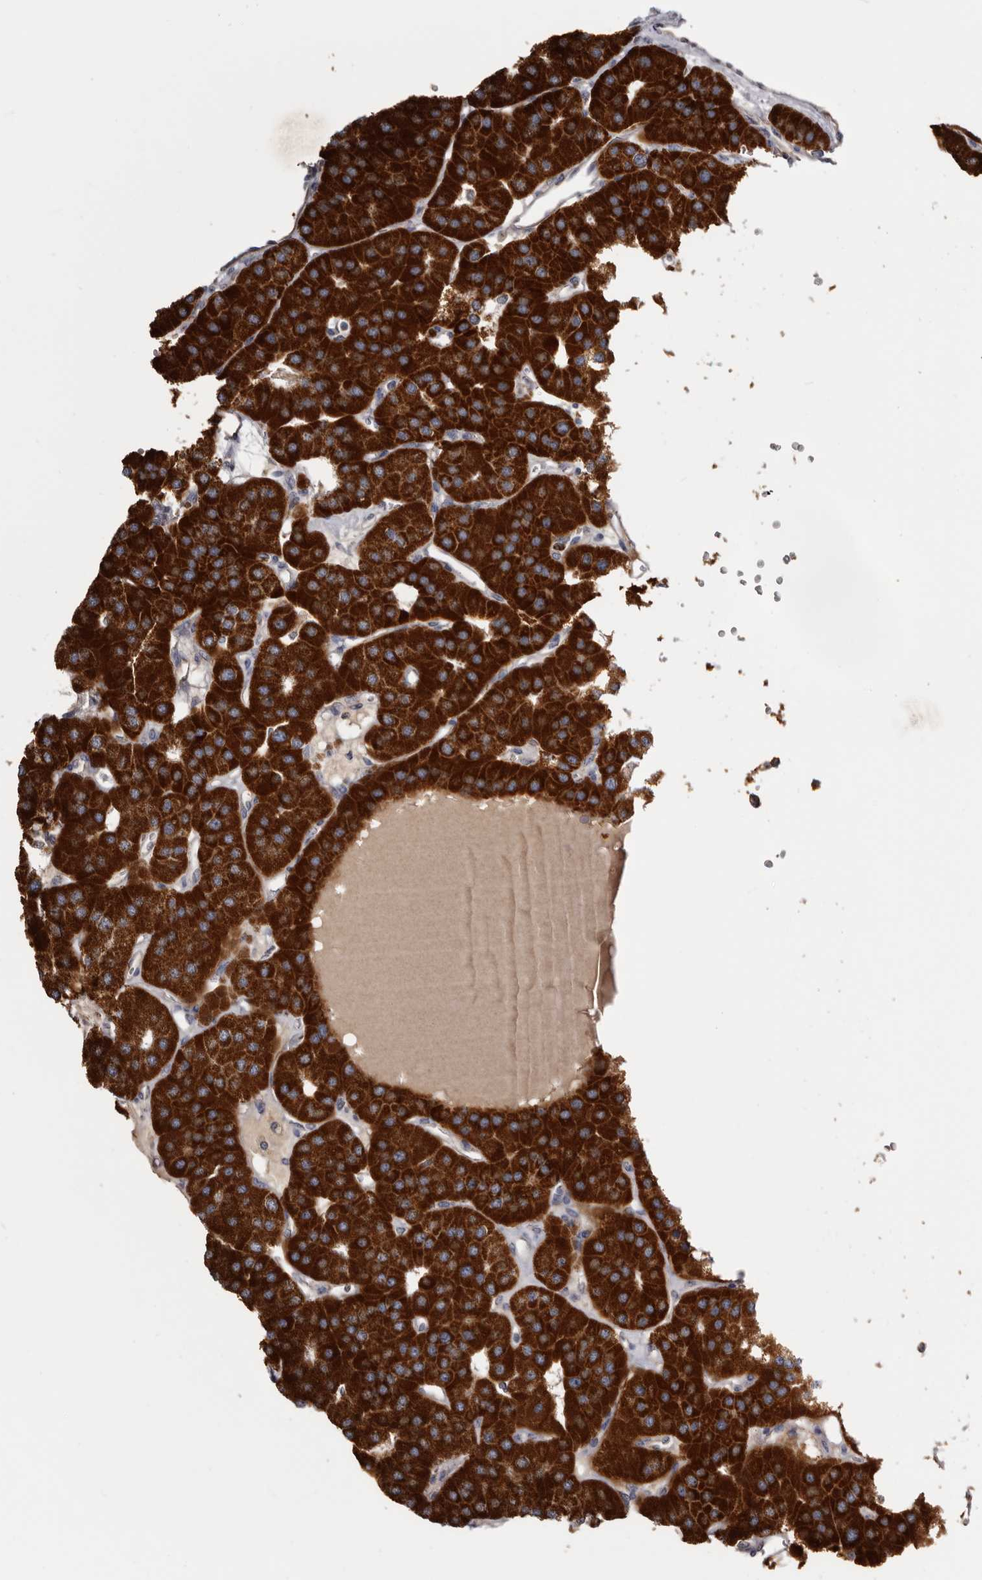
{"staining": {"intensity": "strong", "quantity": ">75%", "location": "cytoplasmic/membranous"}, "tissue": "parathyroid gland", "cell_type": "Glandular cells", "image_type": "normal", "snomed": [{"axis": "morphology", "description": "Normal tissue, NOS"}, {"axis": "morphology", "description": "Adenoma, NOS"}, {"axis": "topography", "description": "Parathyroid gland"}], "caption": "Unremarkable parathyroid gland demonstrates strong cytoplasmic/membranous expression in about >75% of glandular cells Nuclei are stained in blue..", "gene": "MECR", "patient": {"sex": "female", "age": 86}}